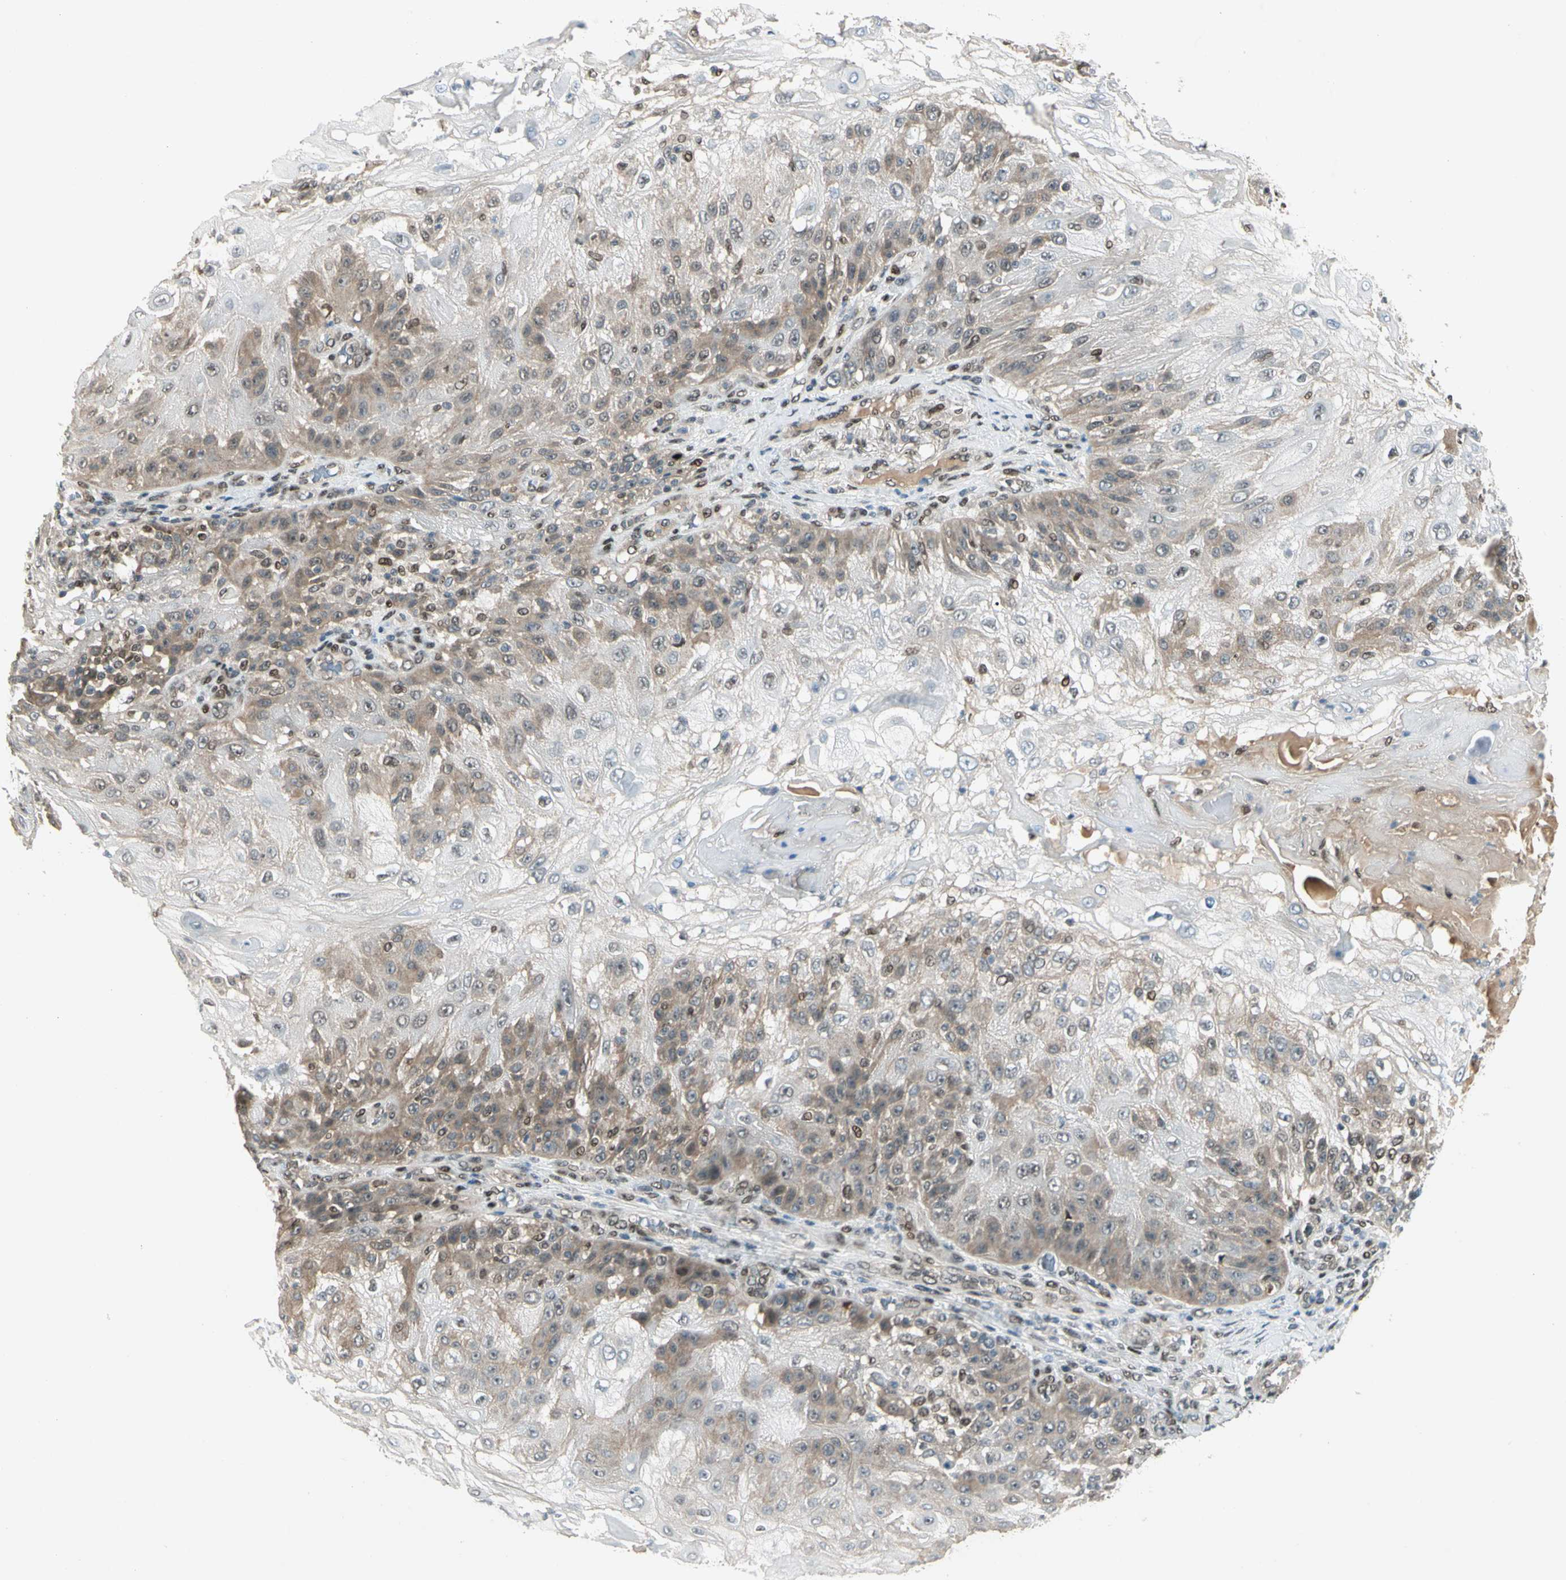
{"staining": {"intensity": "moderate", "quantity": "25%-75%", "location": "cytoplasmic/membranous"}, "tissue": "skin cancer", "cell_type": "Tumor cells", "image_type": "cancer", "snomed": [{"axis": "morphology", "description": "Normal tissue, NOS"}, {"axis": "morphology", "description": "Squamous cell carcinoma, NOS"}, {"axis": "topography", "description": "Skin"}], "caption": "Human skin cancer (squamous cell carcinoma) stained with a brown dye displays moderate cytoplasmic/membranous positive positivity in approximately 25%-75% of tumor cells.", "gene": "GTF3A", "patient": {"sex": "female", "age": 83}}